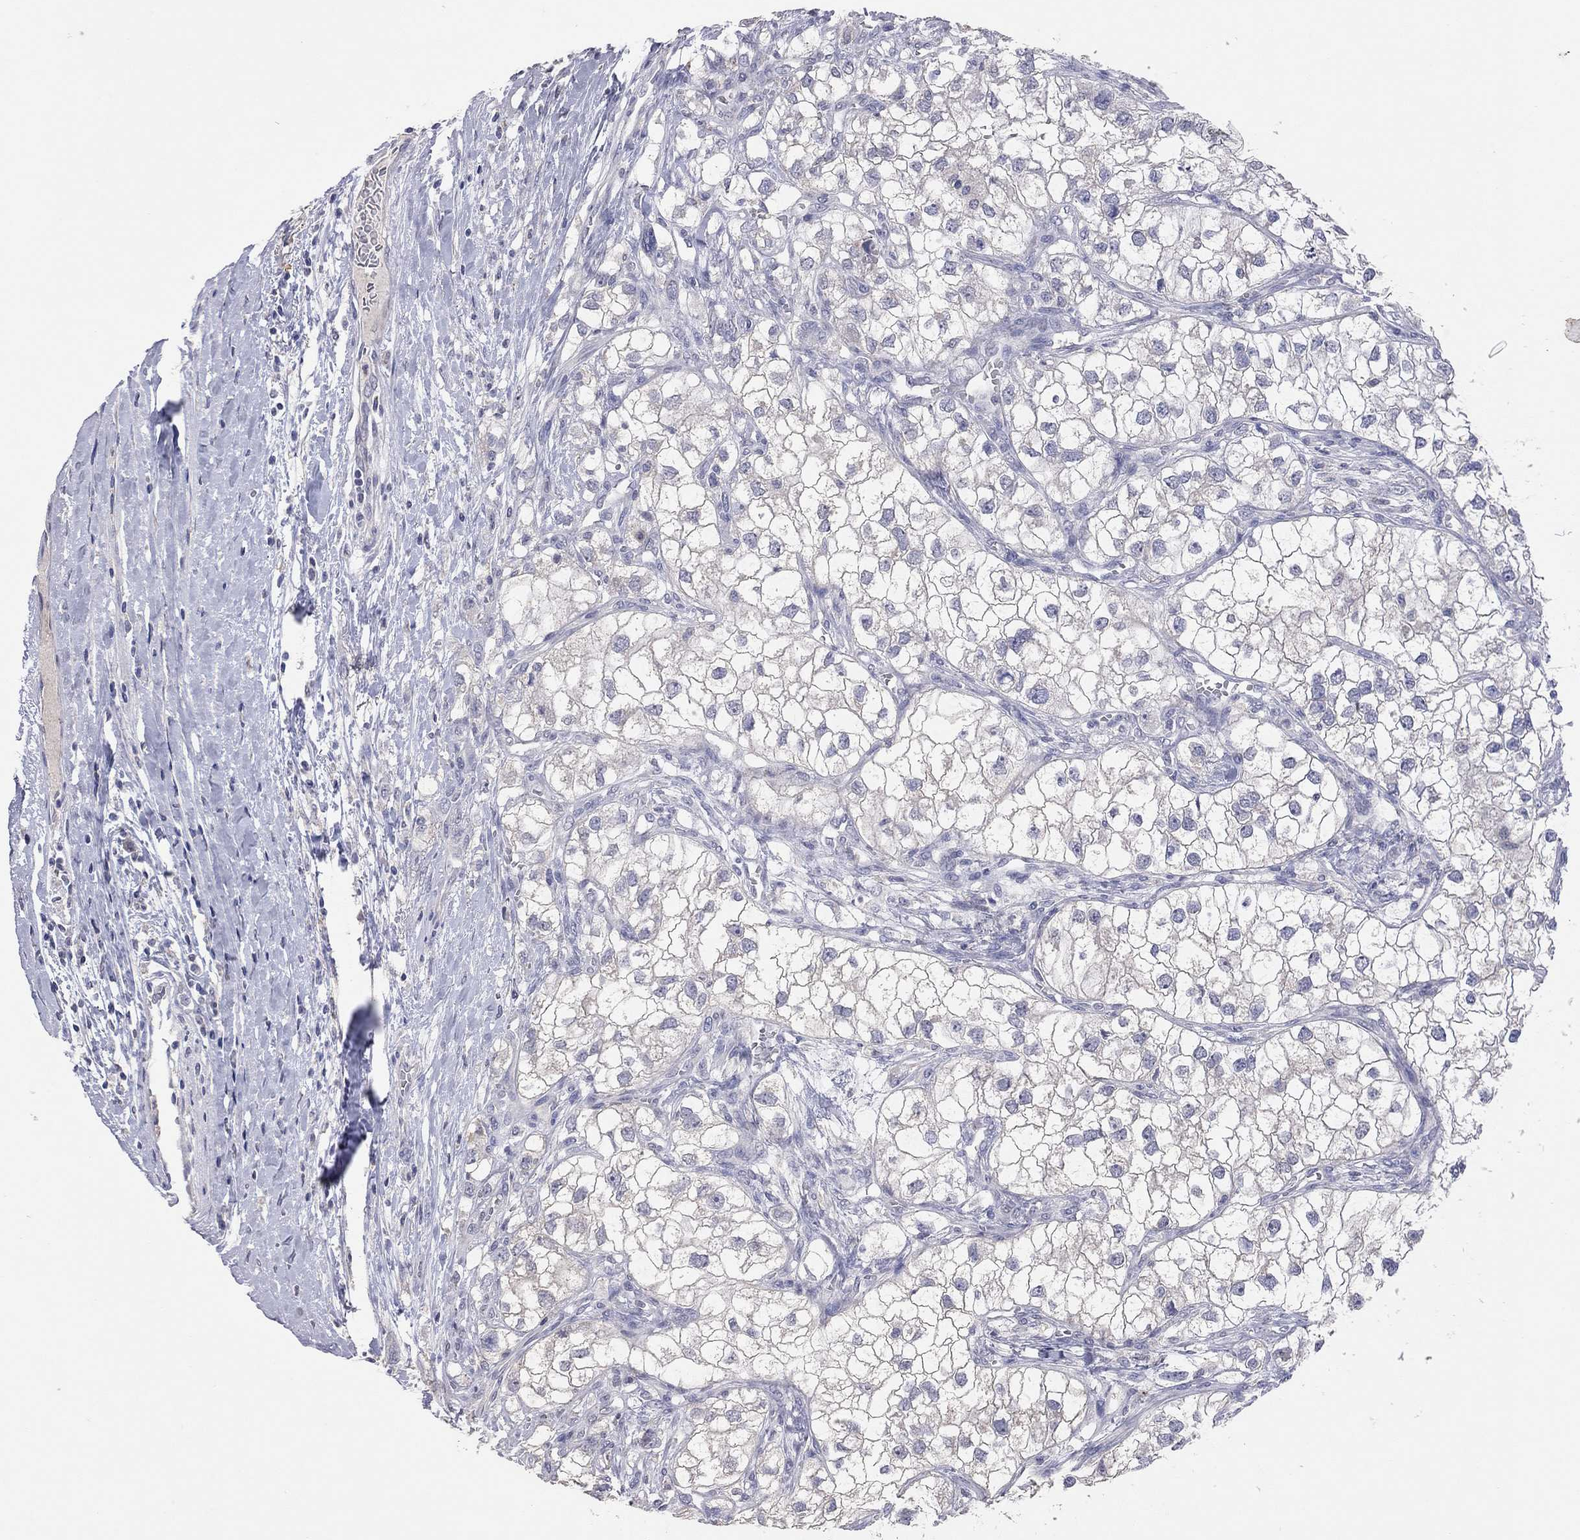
{"staining": {"intensity": "negative", "quantity": "none", "location": "none"}, "tissue": "renal cancer", "cell_type": "Tumor cells", "image_type": "cancer", "snomed": [{"axis": "morphology", "description": "Adenocarcinoma, NOS"}, {"axis": "topography", "description": "Kidney"}], "caption": "This is an immunohistochemistry histopathology image of adenocarcinoma (renal). There is no expression in tumor cells.", "gene": "MMP13", "patient": {"sex": "male", "age": 59}}